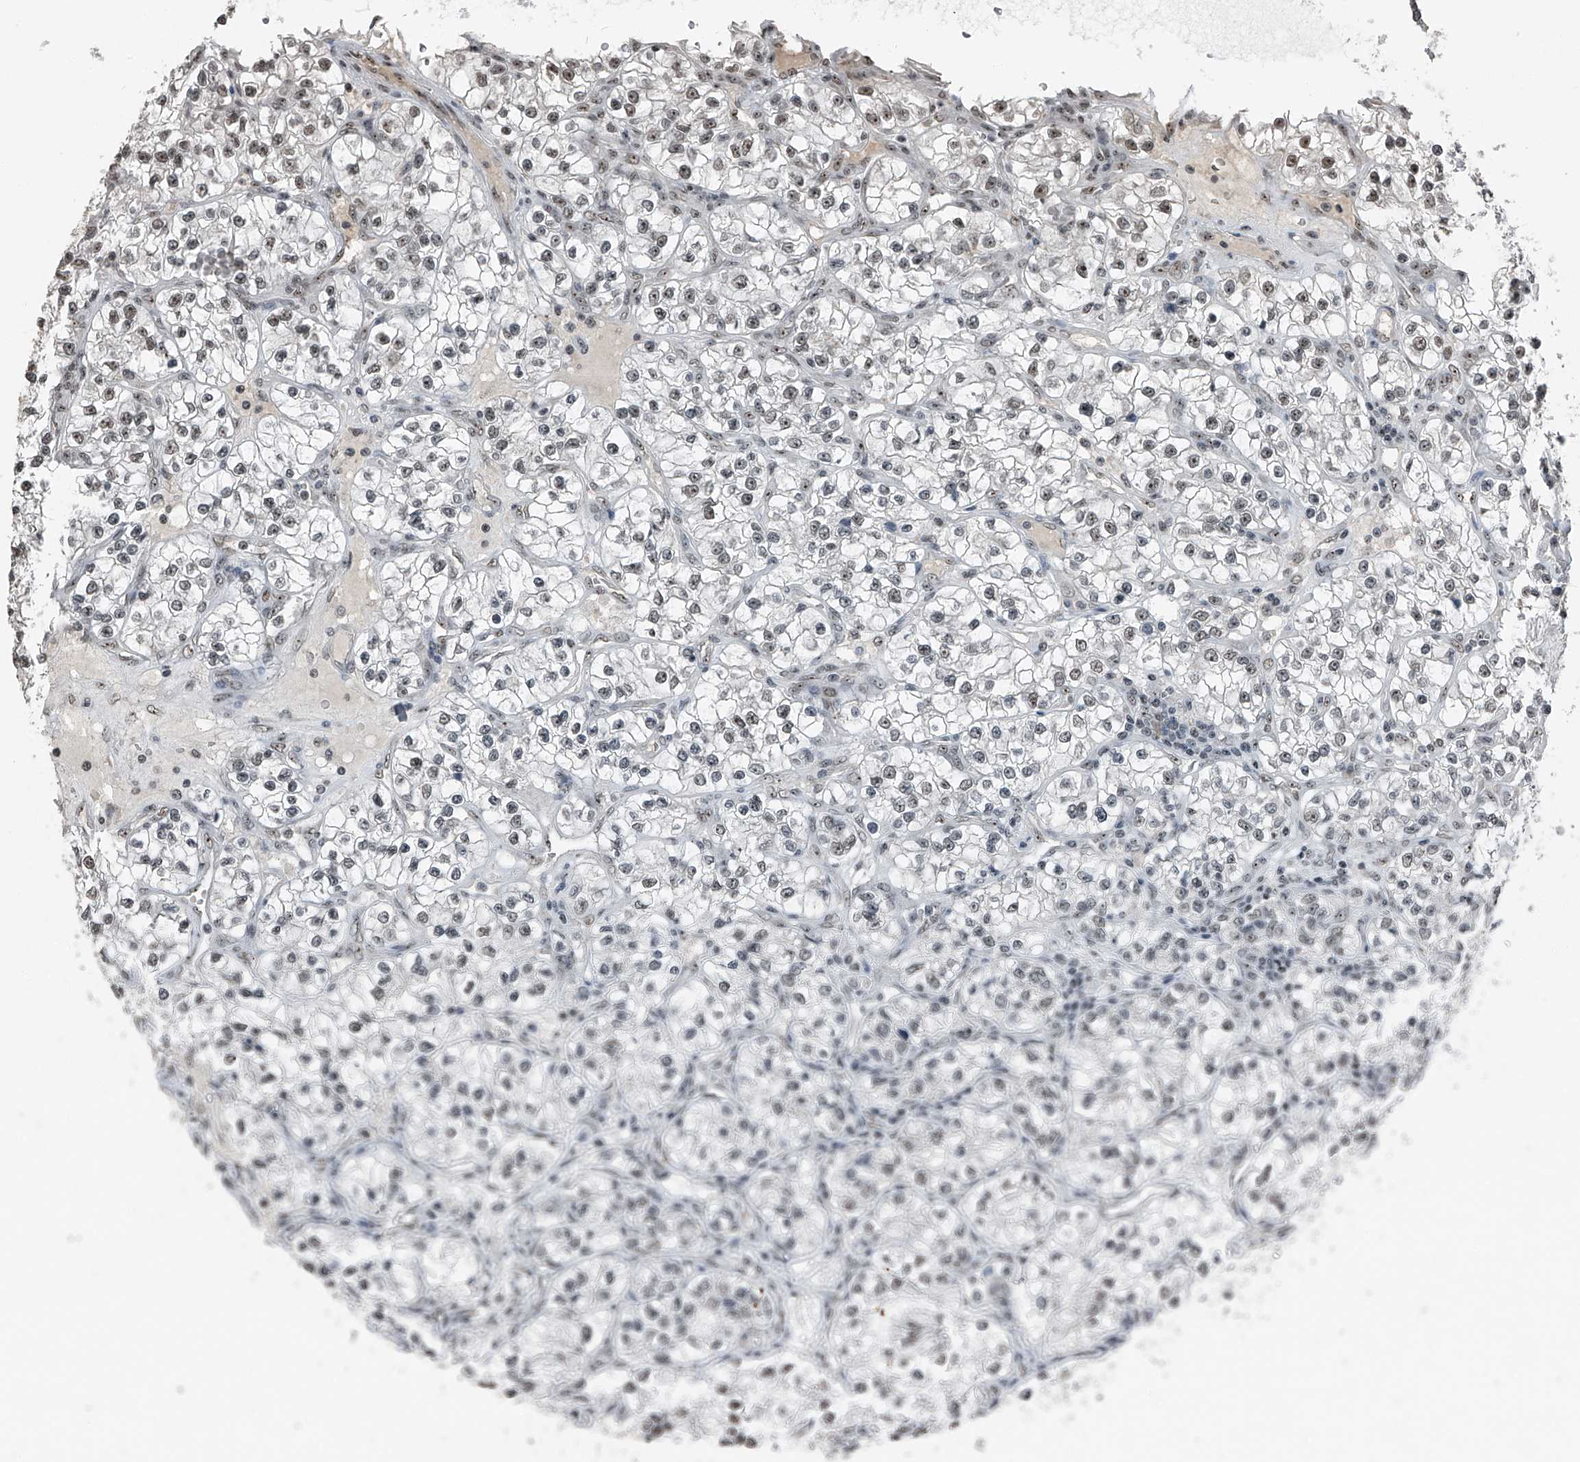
{"staining": {"intensity": "weak", "quantity": "25%-75%", "location": "nuclear"}, "tissue": "renal cancer", "cell_type": "Tumor cells", "image_type": "cancer", "snomed": [{"axis": "morphology", "description": "Adenocarcinoma, NOS"}, {"axis": "topography", "description": "Kidney"}], "caption": "Protein expression analysis of human renal cancer (adenocarcinoma) reveals weak nuclear expression in approximately 25%-75% of tumor cells.", "gene": "TCOF1", "patient": {"sex": "female", "age": 57}}